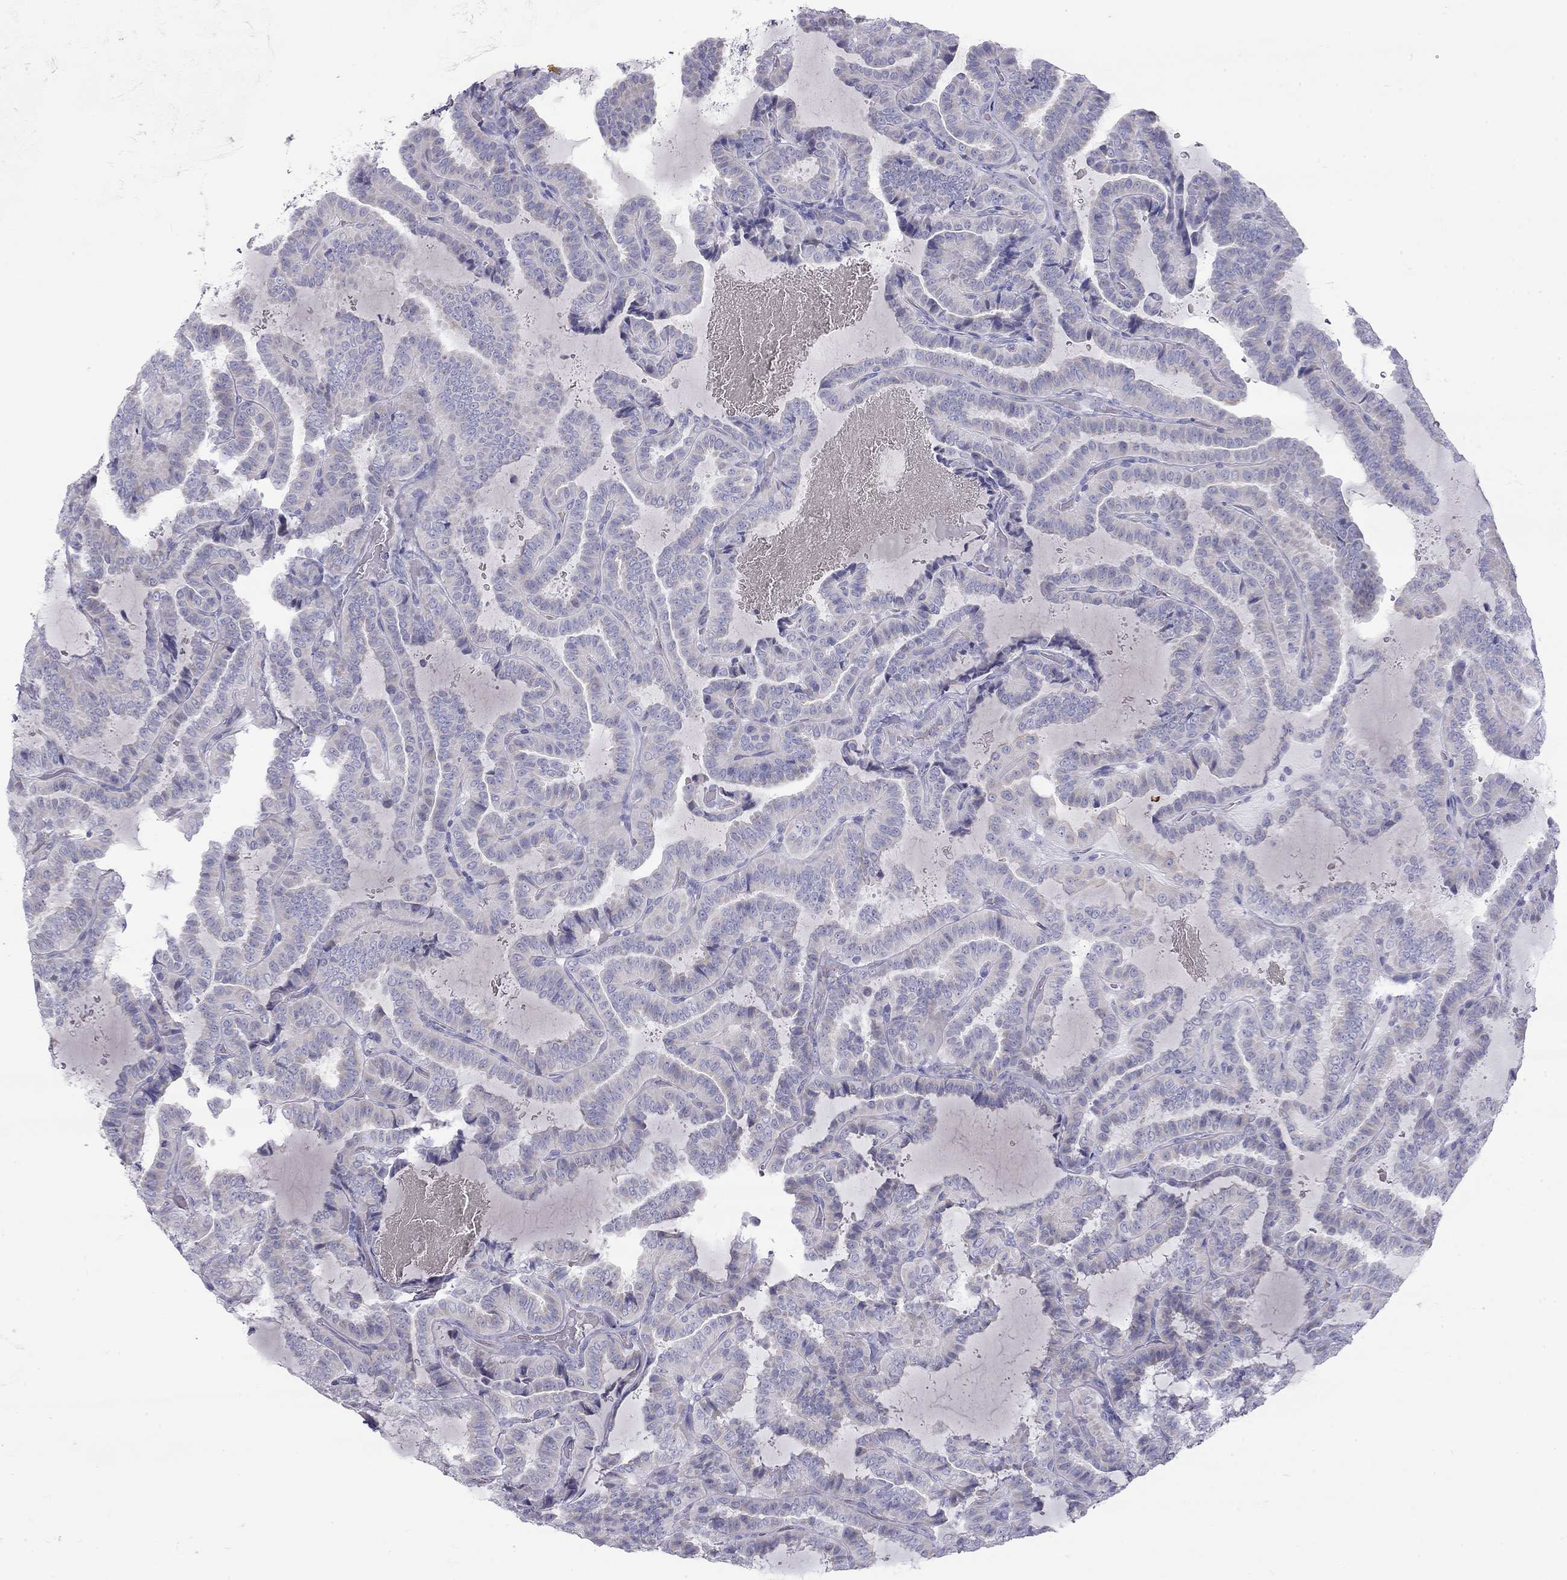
{"staining": {"intensity": "negative", "quantity": "none", "location": "none"}, "tissue": "thyroid cancer", "cell_type": "Tumor cells", "image_type": "cancer", "snomed": [{"axis": "morphology", "description": "Papillary adenocarcinoma, NOS"}, {"axis": "topography", "description": "Thyroid gland"}], "caption": "Thyroid papillary adenocarcinoma stained for a protein using immunohistochemistry demonstrates no positivity tumor cells.", "gene": "TDRD6", "patient": {"sex": "female", "age": 39}}